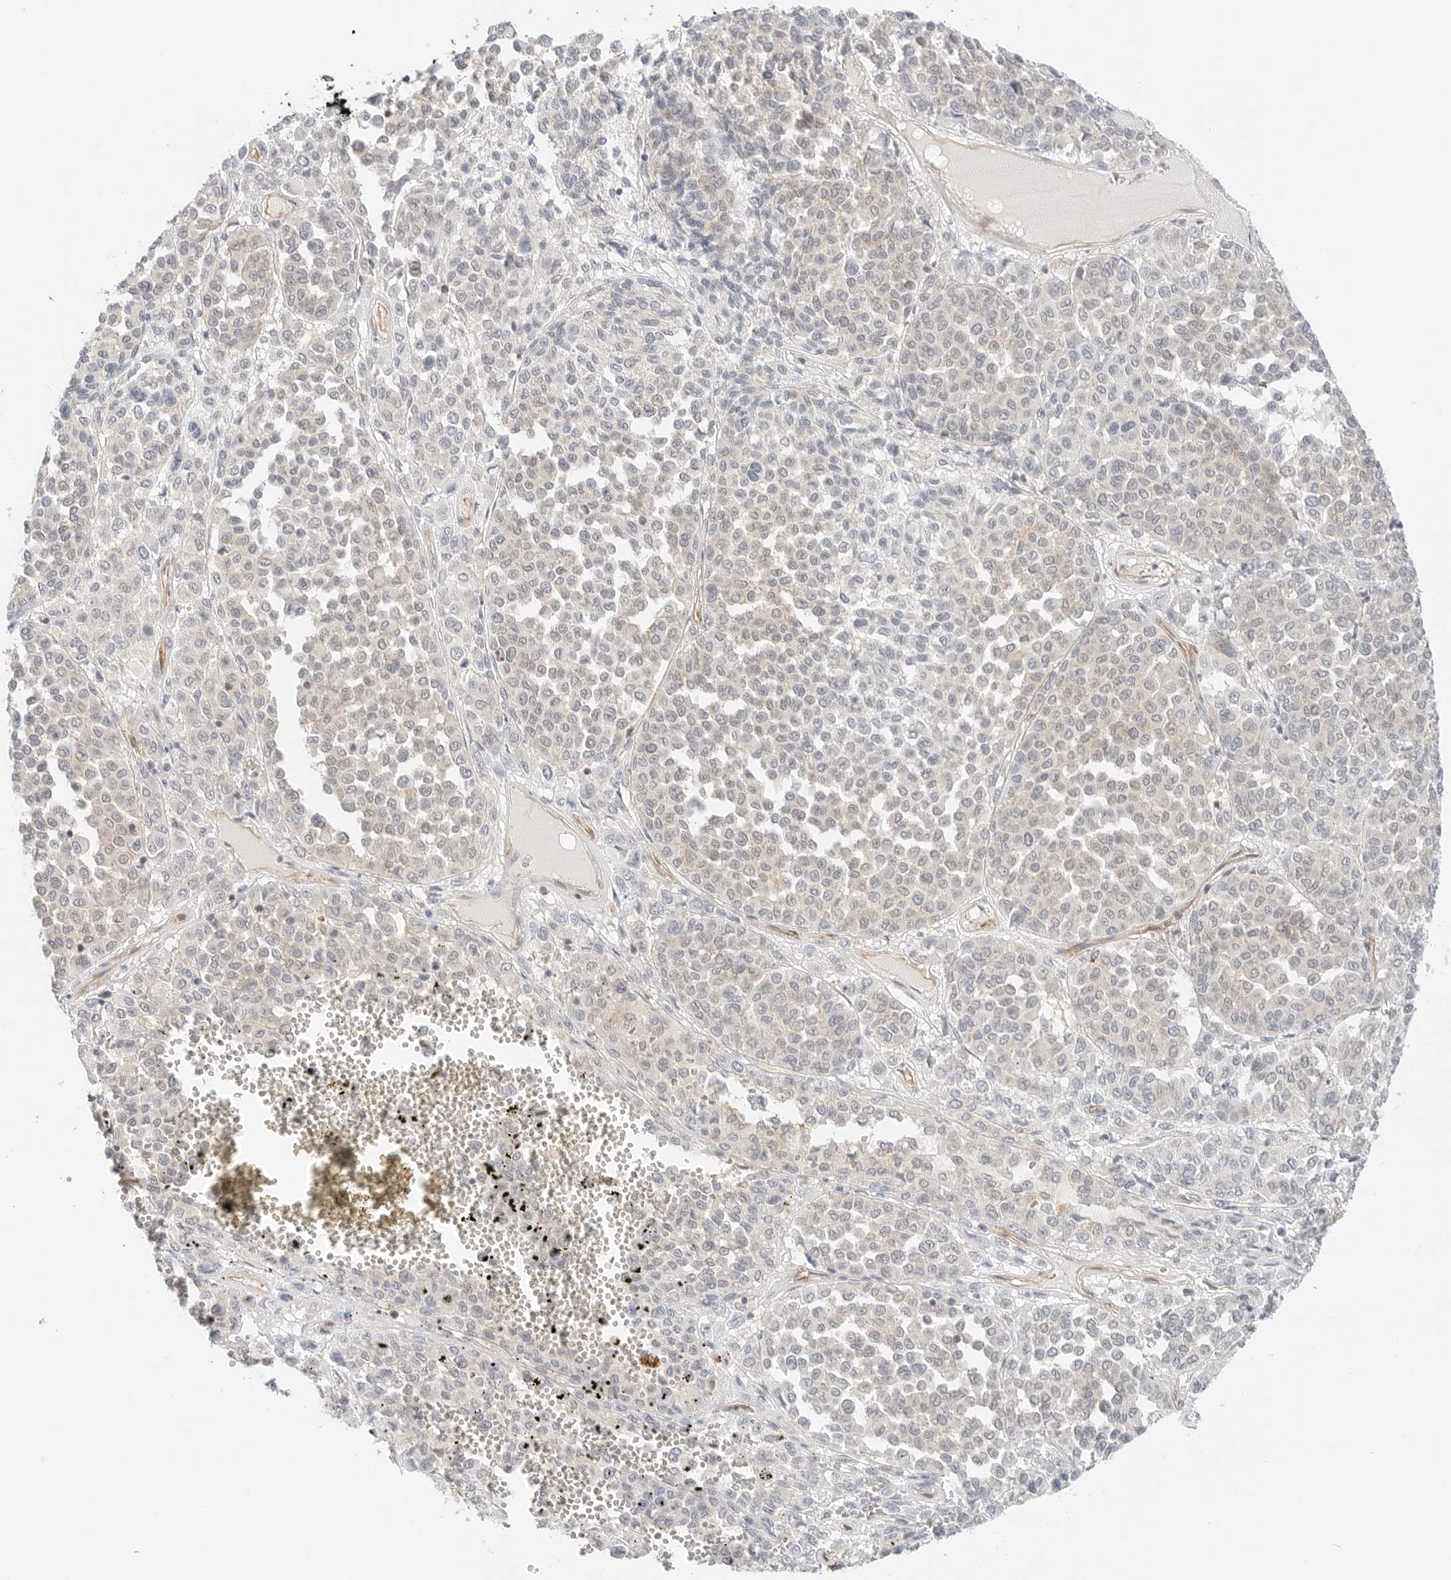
{"staining": {"intensity": "negative", "quantity": "none", "location": "none"}, "tissue": "melanoma", "cell_type": "Tumor cells", "image_type": "cancer", "snomed": [{"axis": "morphology", "description": "Malignant melanoma, Metastatic site"}, {"axis": "topography", "description": "Pancreas"}], "caption": "Immunohistochemistry (IHC) image of malignant melanoma (metastatic site) stained for a protein (brown), which demonstrates no expression in tumor cells.", "gene": "IQCC", "patient": {"sex": "female", "age": 30}}